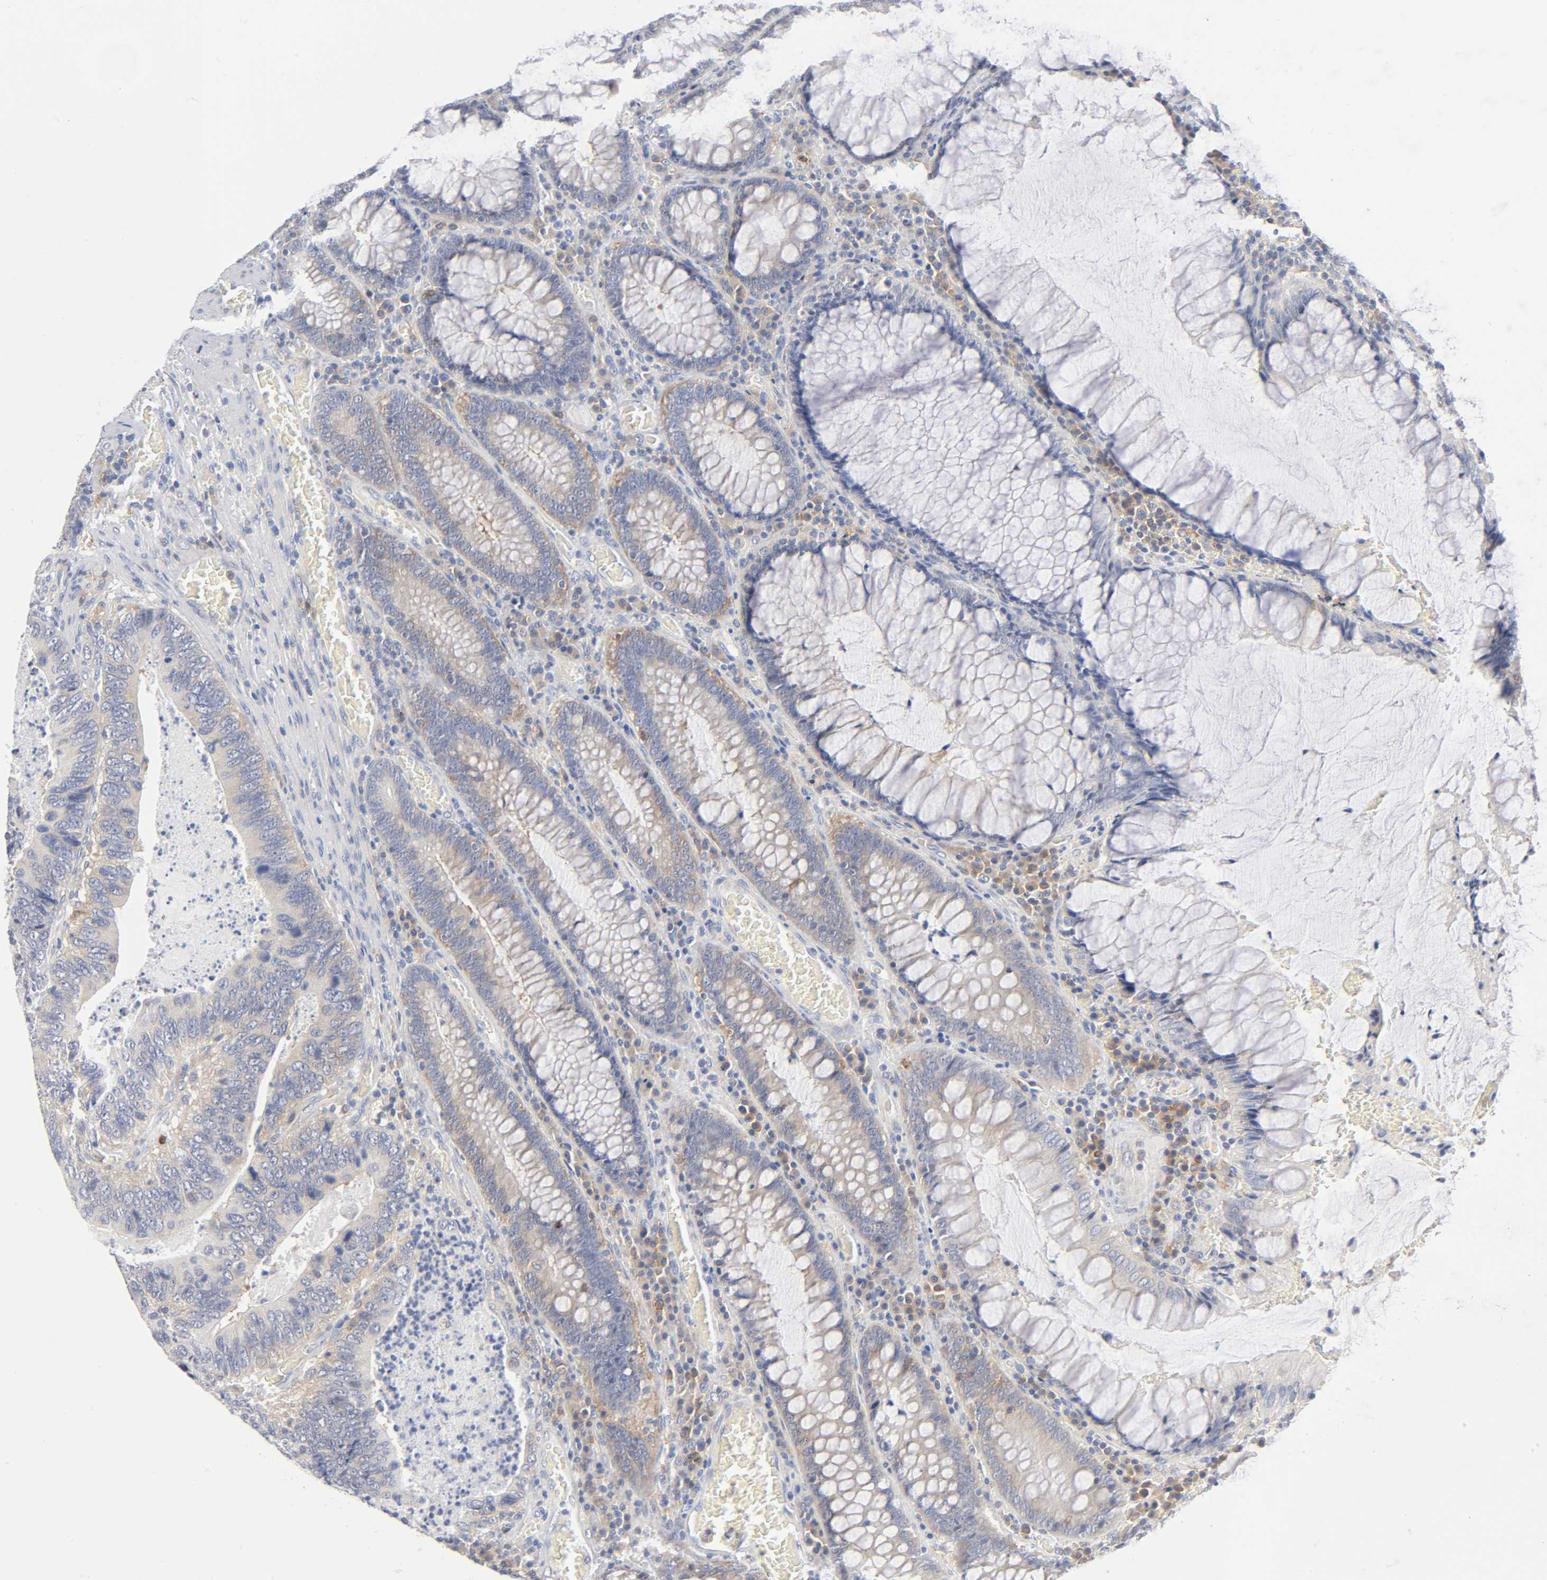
{"staining": {"intensity": "moderate", "quantity": "25%-75%", "location": "cytoplasmic/membranous"}, "tissue": "colorectal cancer", "cell_type": "Tumor cells", "image_type": "cancer", "snomed": [{"axis": "morphology", "description": "Adenocarcinoma, NOS"}, {"axis": "topography", "description": "Colon"}], "caption": "Immunohistochemistry (IHC) (DAB) staining of human colorectal adenocarcinoma exhibits moderate cytoplasmic/membranous protein positivity in approximately 25%-75% of tumor cells.", "gene": "CD86", "patient": {"sex": "male", "age": 72}}